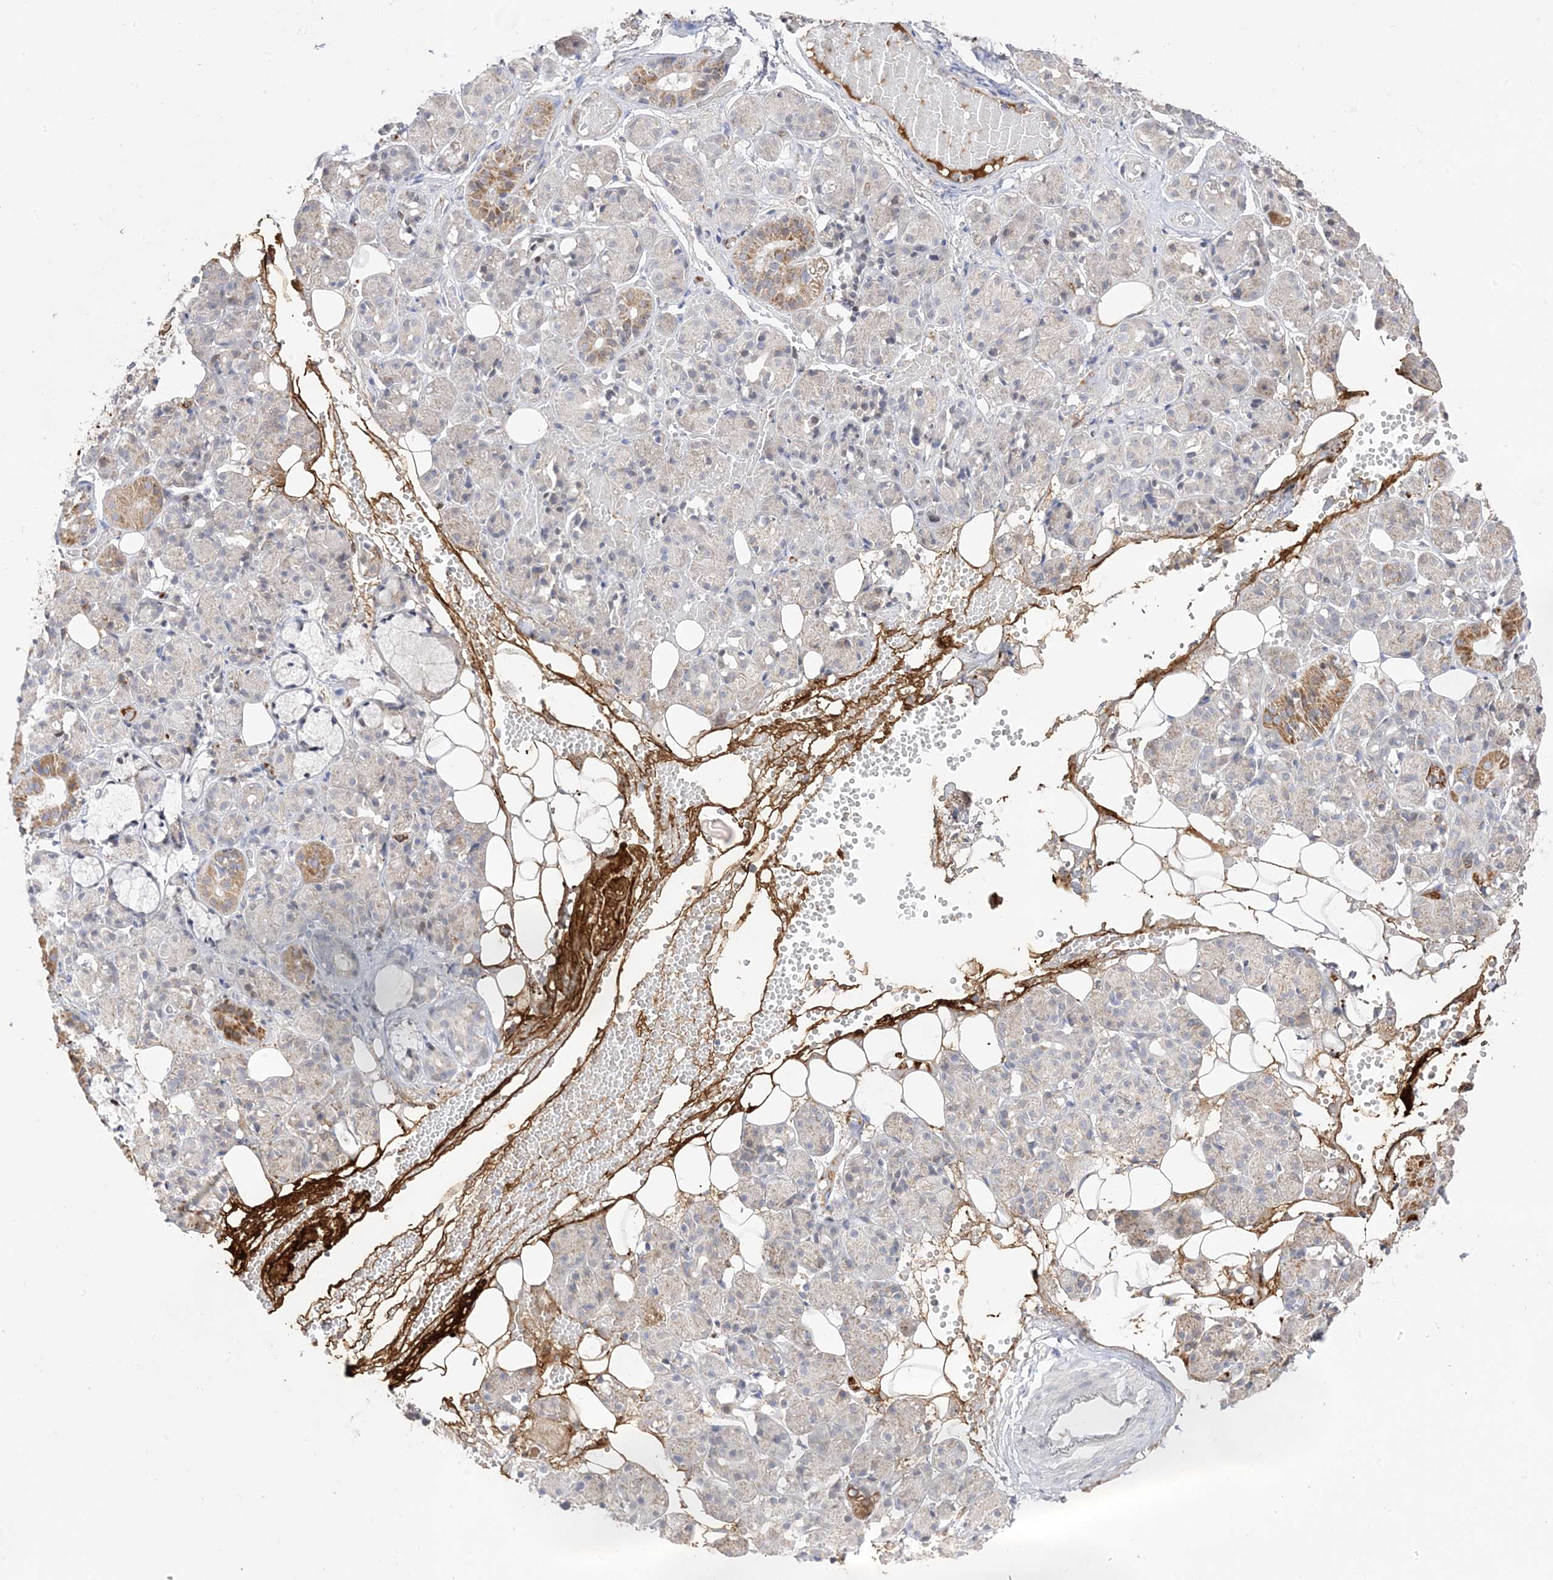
{"staining": {"intensity": "strong", "quantity": "<25%", "location": "cytoplasmic/membranous"}, "tissue": "salivary gland", "cell_type": "Glandular cells", "image_type": "normal", "snomed": [{"axis": "morphology", "description": "Normal tissue, NOS"}, {"axis": "topography", "description": "Salivary gland"}], "caption": "The histopathology image exhibits a brown stain indicating the presence of a protein in the cytoplasmic/membranous of glandular cells in salivary gland.", "gene": "TRANK1", "patient": {"sex": "male", "age": 63}}